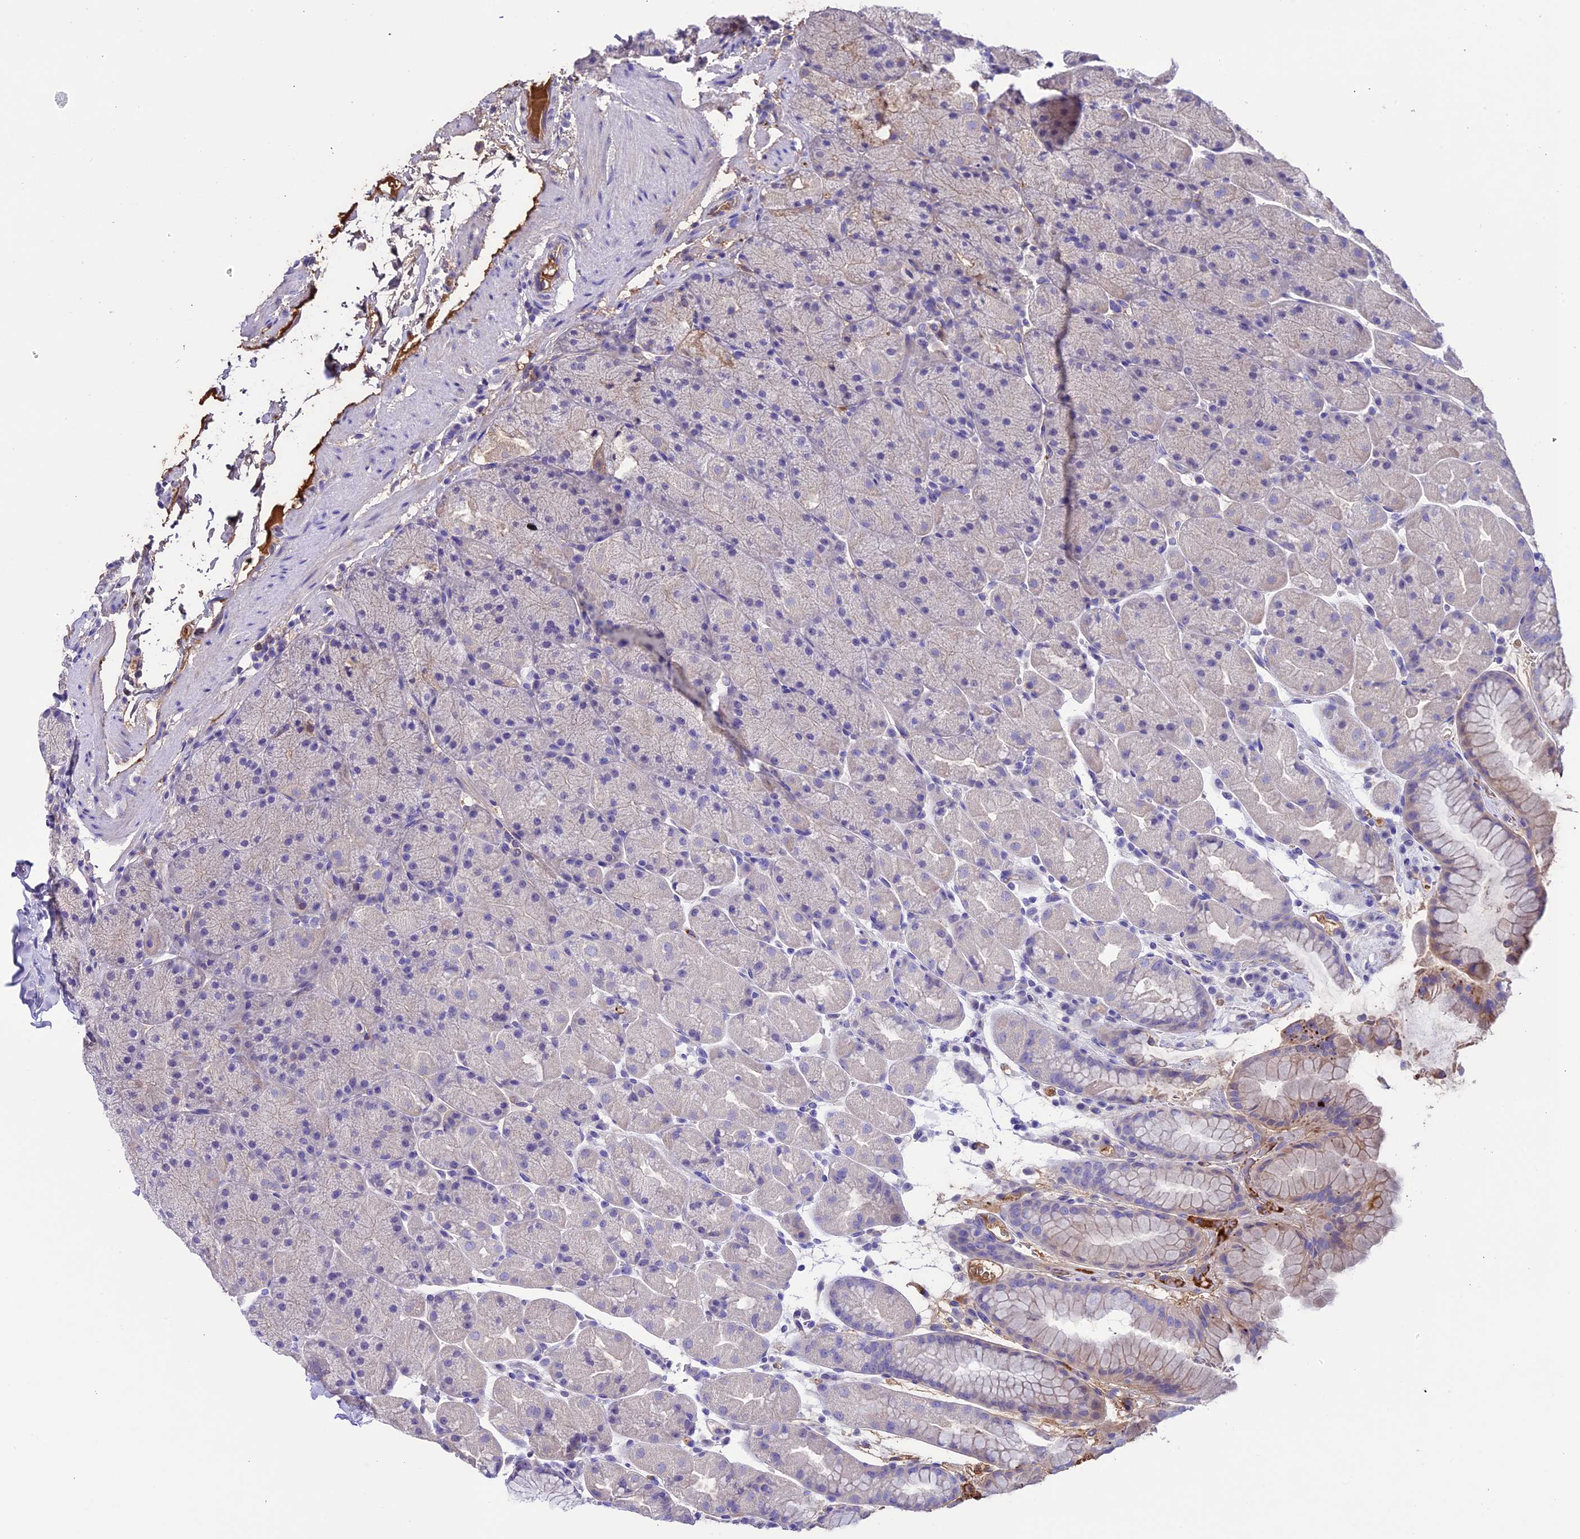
{"staining": {"intensity": "negative", "quantity": "none", "location": "none"}, "tissue": "stomach", "cell_type": "Glandular cells", "image_type": "normal", "snomed": [{"axis": "morphology", "description": "Normal tissue, NOS"}, {"axis": "topography", "description": "Stomach, upper"}, {"axis": "topography", "description": "Stomach, lower"}], "caption": "The immunohistochemistry micrograph has no significant expression in glandular cells of stomach.", "gene": "TCP11L2", "patient": {"sex": "male", "age": 67}}